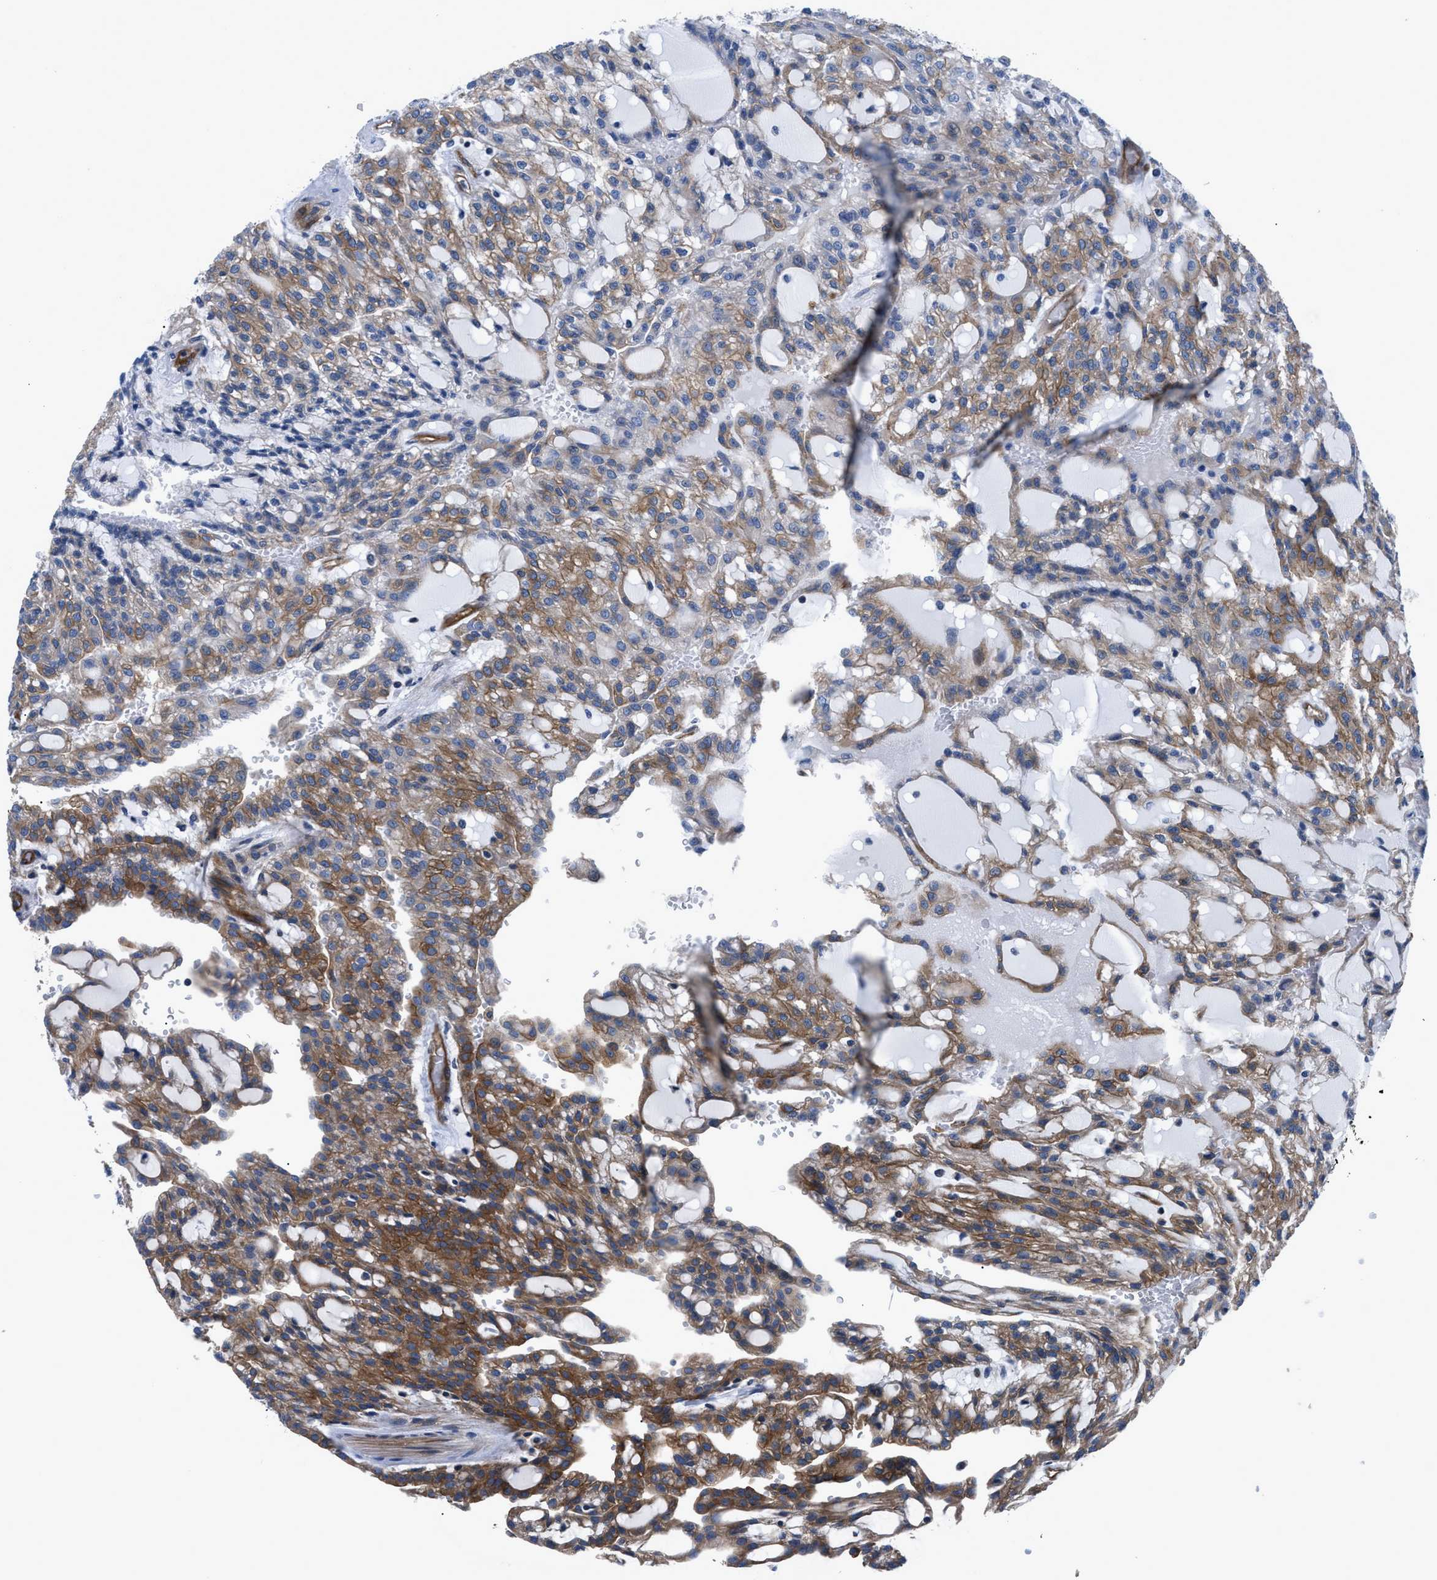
{"staining": {"intensity": "moderate", "quantity": ">75%", "location": "cytoplasmic/membranous"}, "tissue": "renal cancer", "cell_type": "Tumor cells", "image_type": "cancer", "snomed": [{"axis": "morphology", "description": "Adenocarcinoma, NOS"}, {"axis": "topography", "description": "Kidney"}], "caption": "Immunohistochemistry photomicrograph of human renal adenocarcinoma stained for a protein (brown), which displays medium levels of moderate cytoplasmic/membranous positivity in about >75% of tumor cells.", "gene": "TRIP4", "patient": {"sex": "male", "age": 63}}